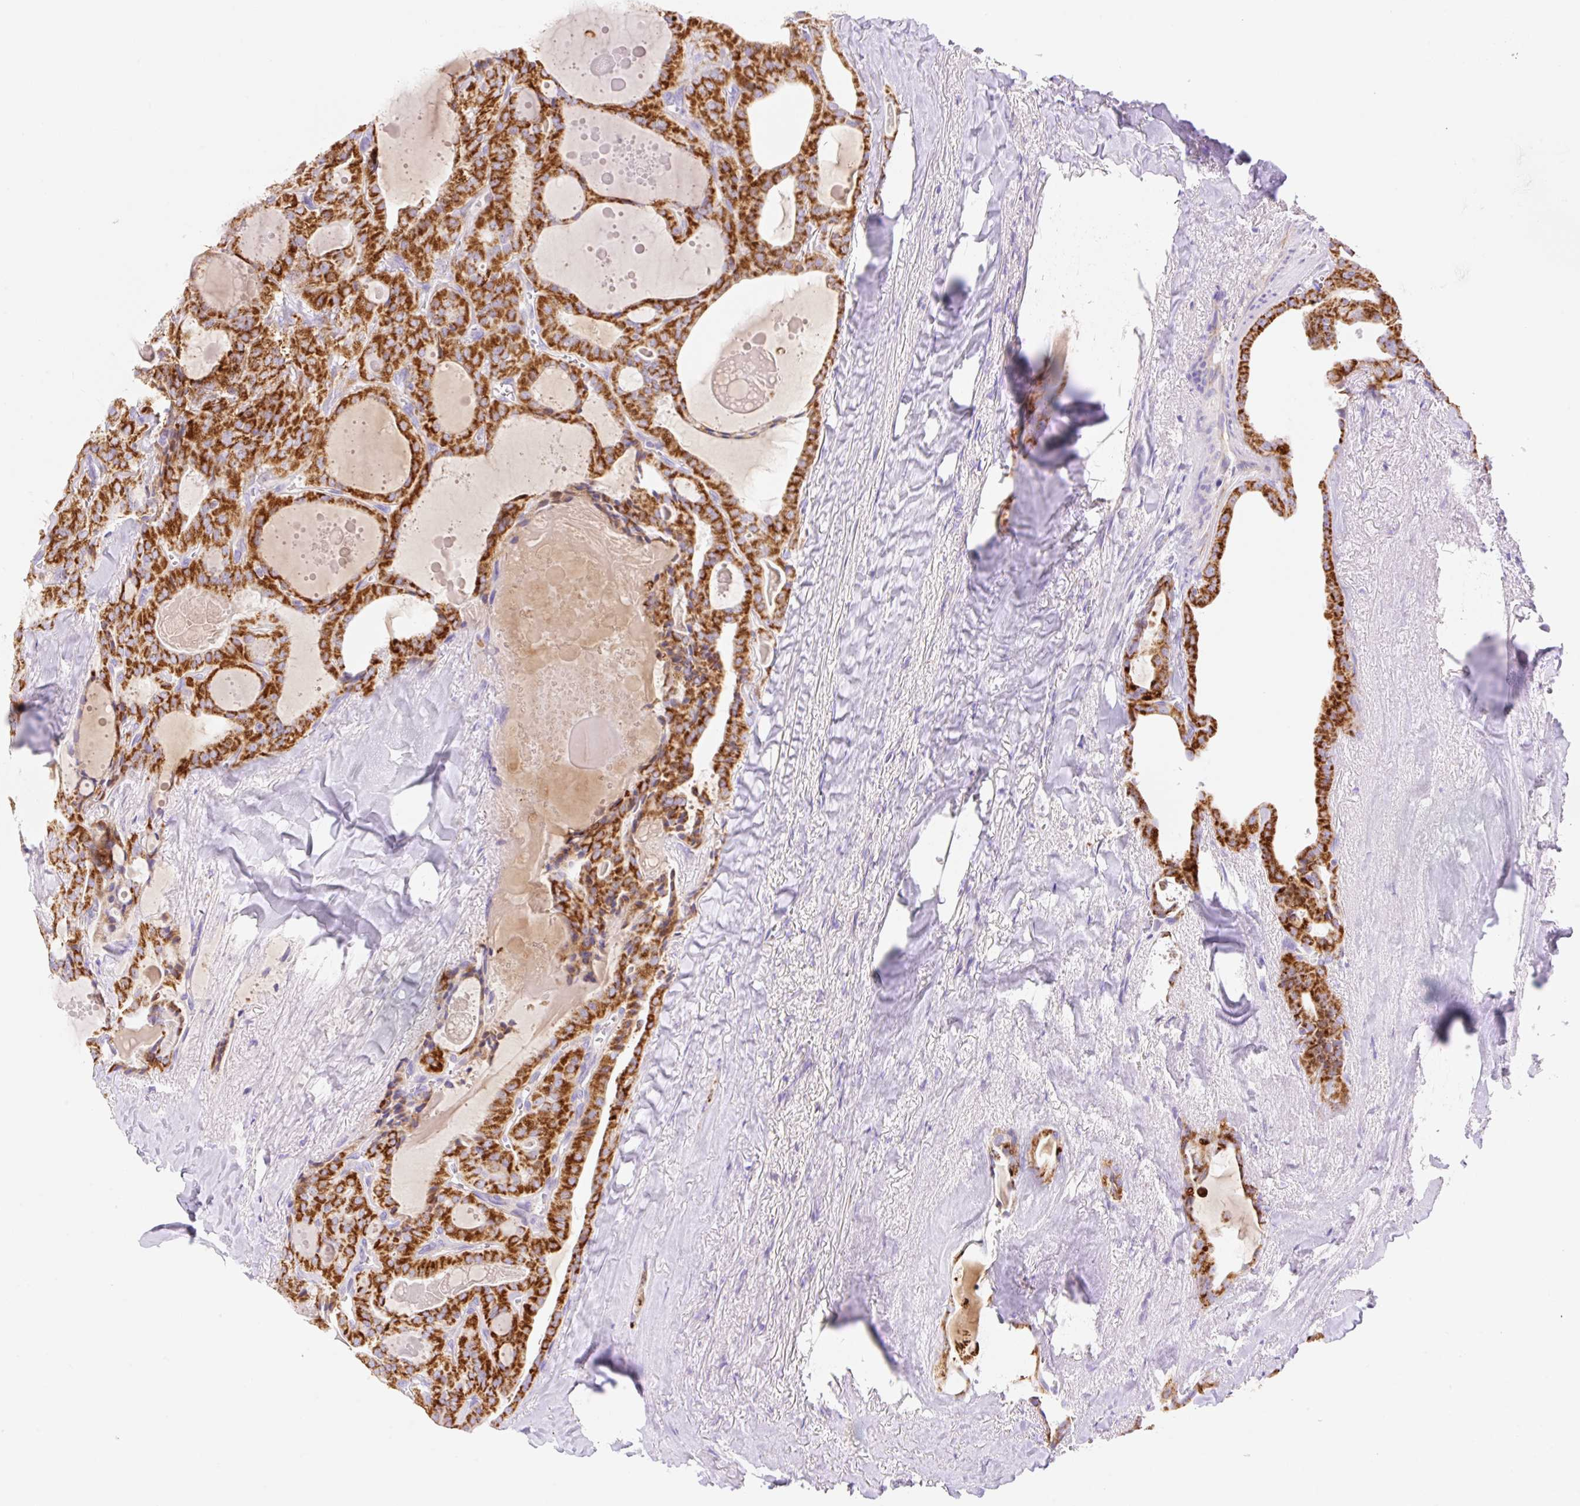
{"staining": {"intensity": "strong", "quantity": ">75%", "location": "cytoplasmic/membranous"}, "tissue": "thyroid cancer", "cell_type": "Tumor cells", "image_type": "cancer", "snomed": [{"axis": "morphology", "description": "Papillary adenocarcinoma, NOS"}, {"axis": "topography", "description": "Thyroid gland"}], "caption": "Thyroid cancer stained for a protein (brown) displays strong cytoplasmic/membranous positive expression in approximately >75% of tumor cells.", "gene": "ETNK2", "patient": {"sex": "male", "age": 52}}